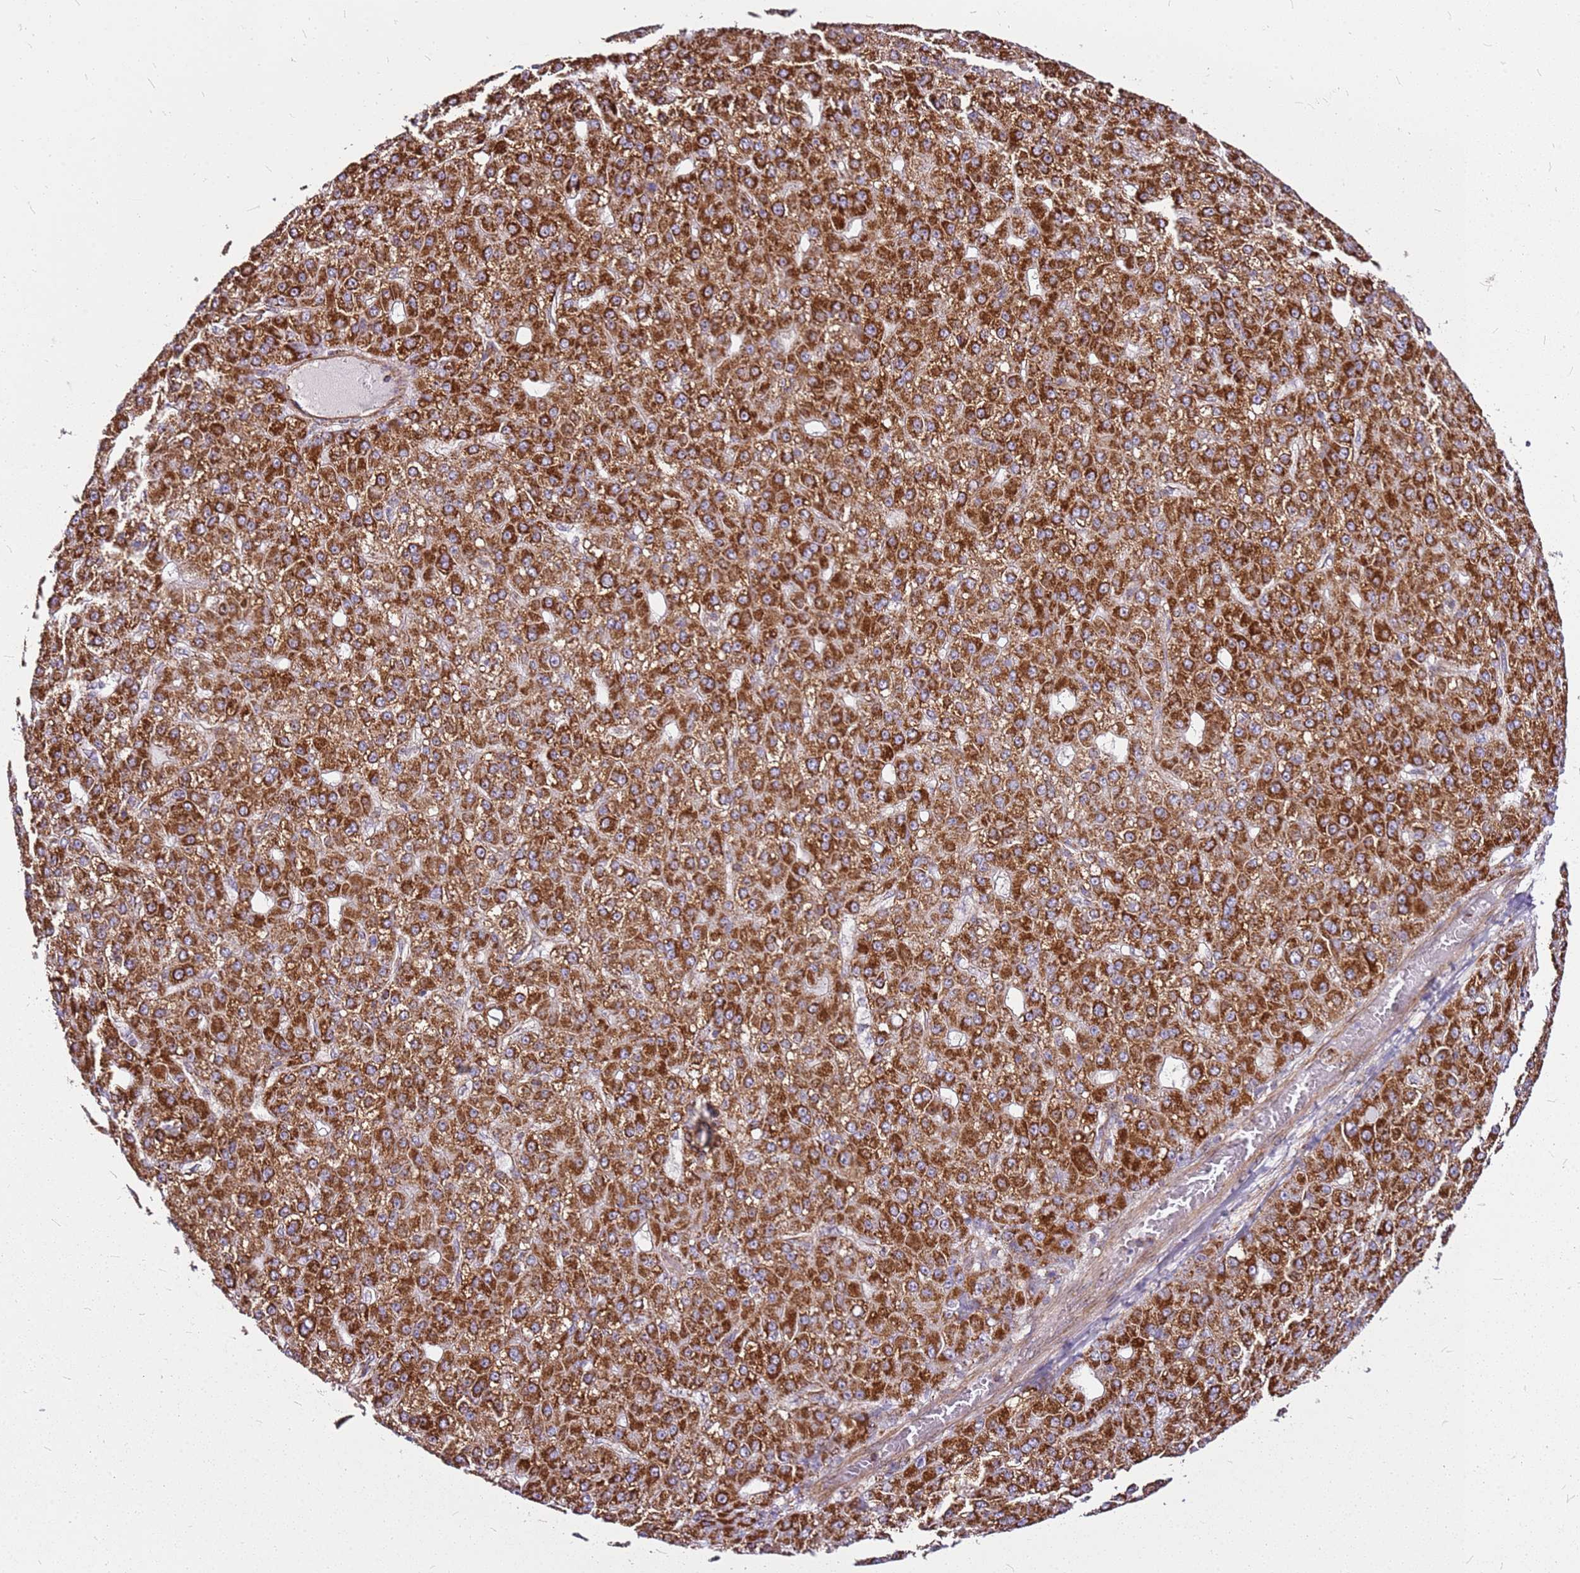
{"staining": {"intensity": "strong", "quantity": ">75%", "location": "cytoplasmic/membranous"}, "tissue": "liver cancer", "cell_type": "Tumor cells", "image_type": "cancer", "snomed": [{"axis": "morphology", "description": "Carcinoma, Hepatocellular, NOS"}, {"axis": "topography", "description": "Liver"}], "caption": "A high amount of strong cytoplasmic/membranous expression is seen in about >75% of tumor cells in liver cancer tissue. (Brightfield microscopy of DAB IHC at high magnification).", "gene": "OR51T1", "patient": {"sex": "male", "age": 67}}